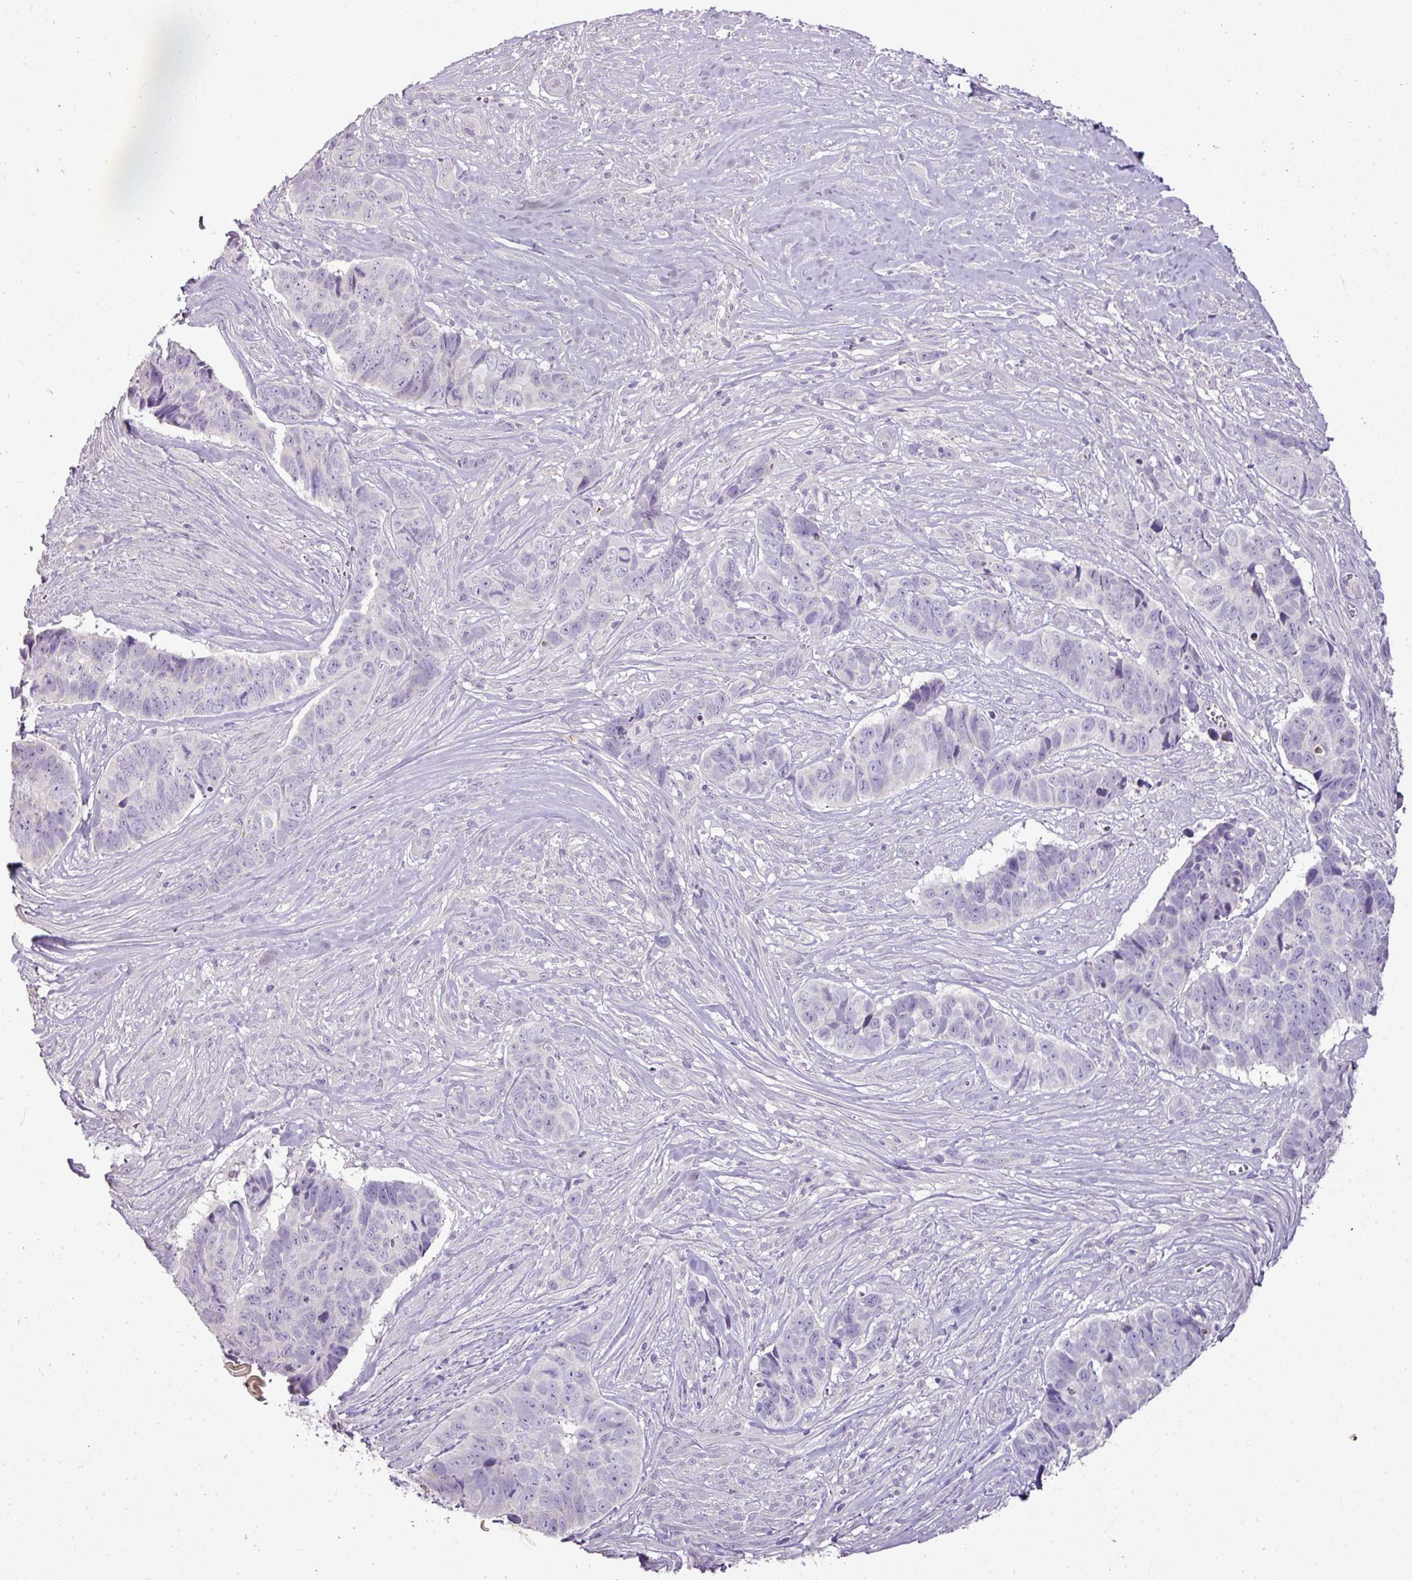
{"staining": {"intensity": "negative", "quantity": "none", "location": "none"}, "tissue": "skin cancer", "cell_type": "Tumor cells", "image_type": "cancer", "snomed": [{"axis": "morphology", "description": "Basal cell carcinoma"}, {"axis": "topography", "description": "Skin"}], "caption": "IHC micrograph of neoplastic tissue: human skin cancer stained with DAB (3,3'-diaminobenzidine) displays no significant protein expression in tumor cells.", "gene": "BRINP2", "patient": {"sex": "female", "age": 82}}